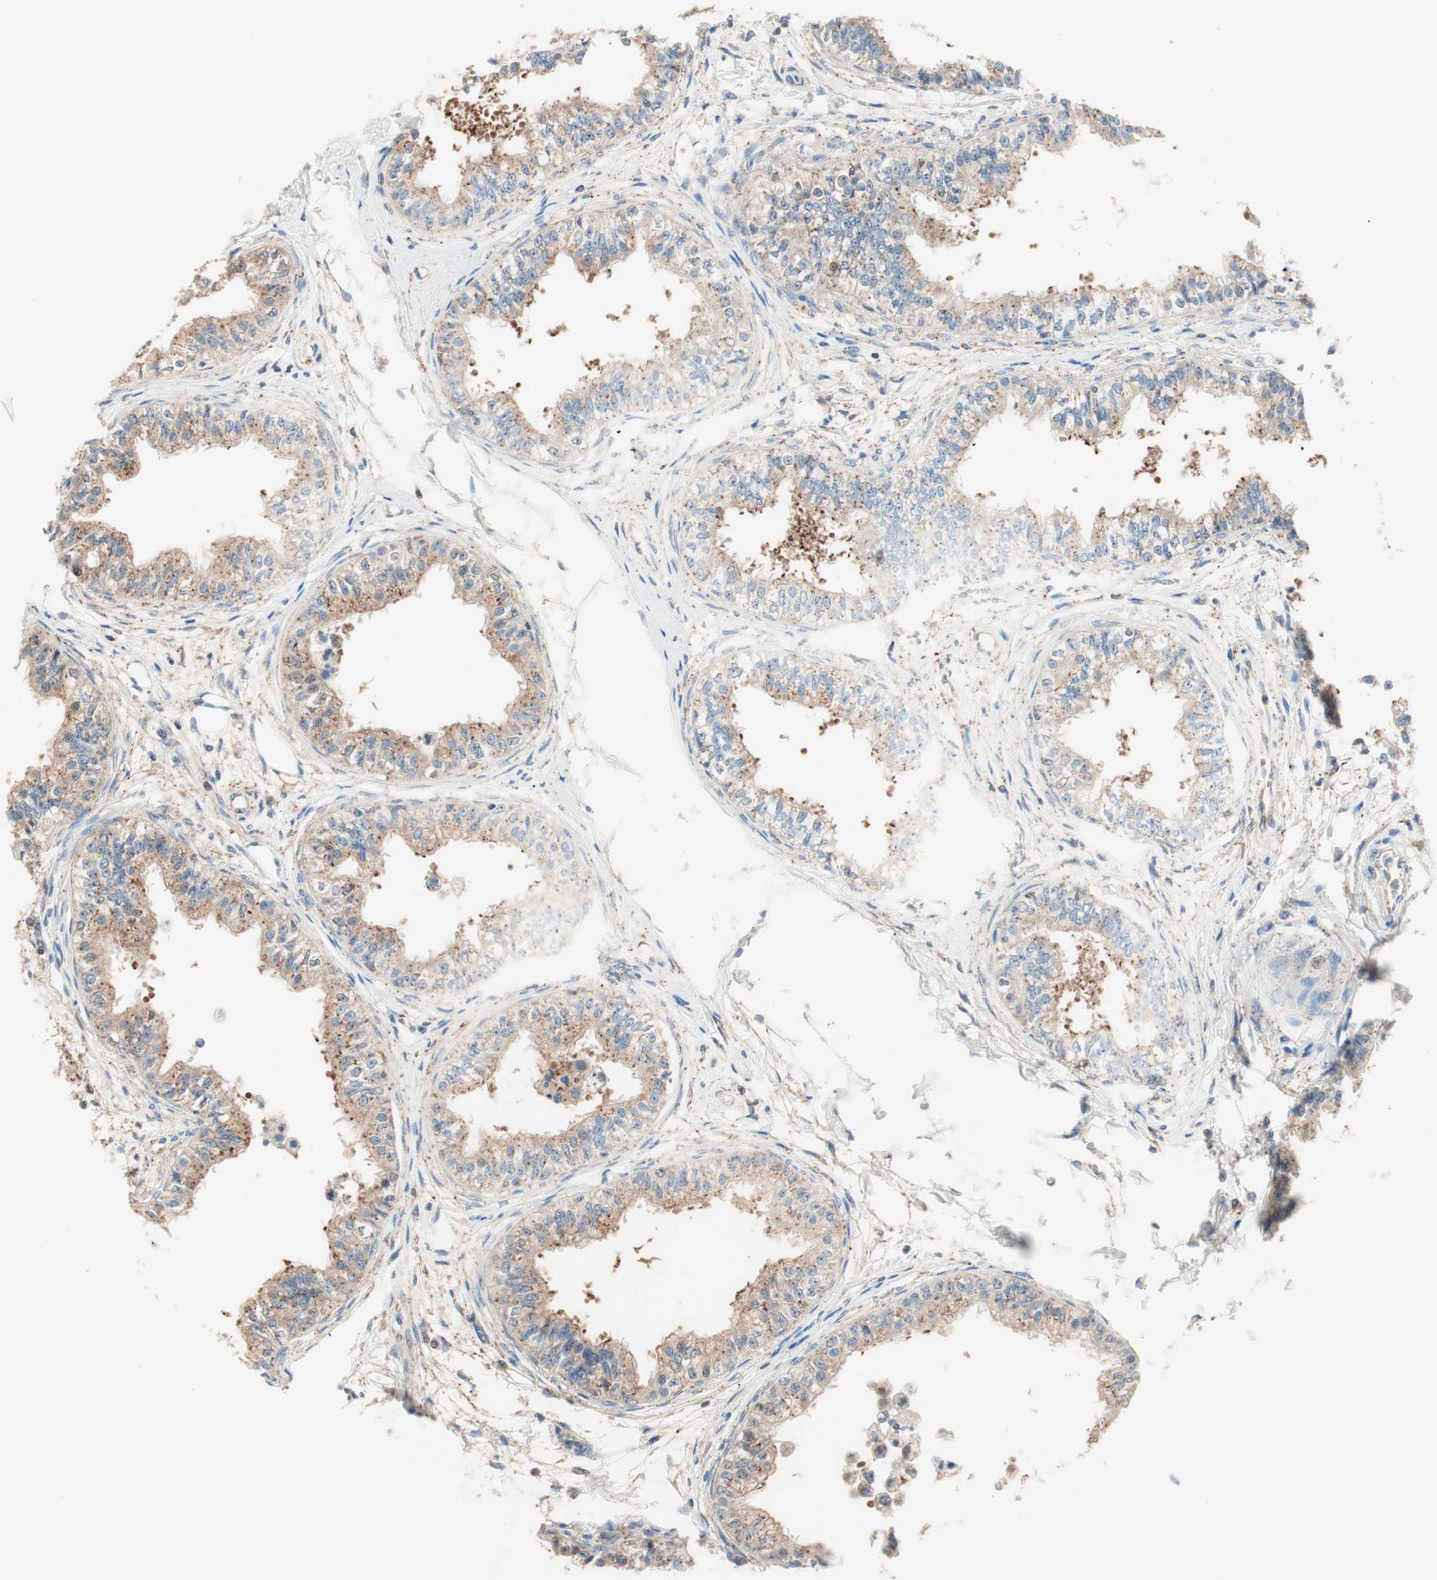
{"staining": {"intensity": "weak", "quantity": ">75%", "location": "cytoplasmic/membranous"}, "tissue": "epididymis", "cell_type": "Glandular cells", "image_type": "normal", "snomed": [{"axis": "morphology", "description": "Normal tissue, NOS"}, {"axis": "morphology", "description": "Adenocarcinoma, metastatic, NOS"}, {"axis": "topography", "description": "Testis"}, {"axis": "topography", "description": "Epididymis"}], "caption": "DAB (3,3'-diaminobenzidine) immunohistochemical staining of normal epididymis demonstrates weak cytoplasmic/membranous protein expression in approximately >75% of glandular cells.", "gene": "RAD54B", "patient": {"sex": "male", "age": 26}}